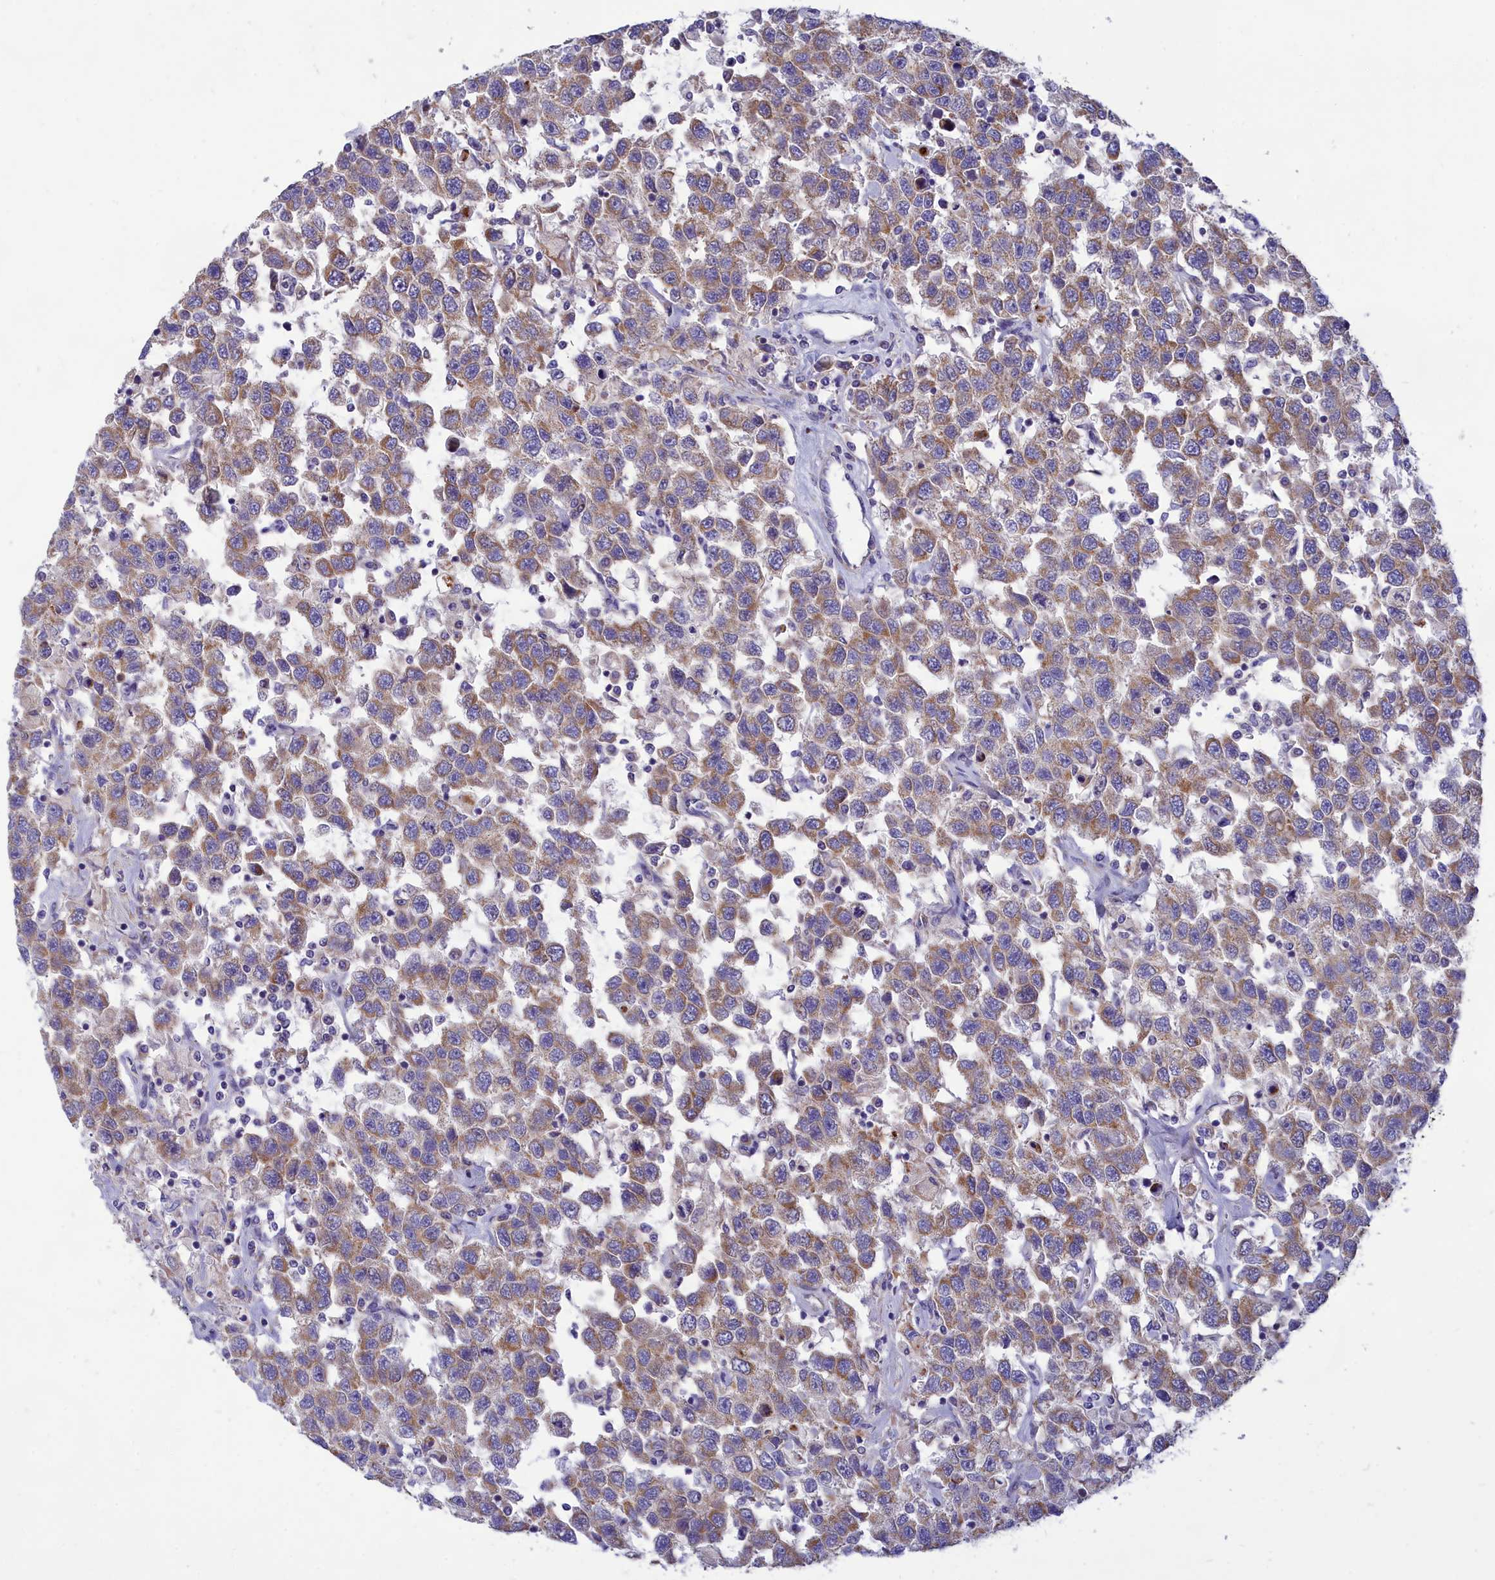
{"staining": {"intensity": "moderate", "quantity": "25%-75%", "location": "cytoplasmic/membranous"}, "tissue": "testis cancer", "cell_type": "Tumor cells", "image_type": "cancer", "snomed": [{"axis": "morphology", "description": "Seminoma, NOS"}, {"axis": "topography", "description": "Testis"}], "caption": "Testis cancer tissue displays moderate cytoplasmic/membranous positivity in approximately 25%-75% of tumor cells, visualized by immunohistochemistry. The staining is performed using DAB brown chromogen to label protein expression. The nuclei are counter-stained blue using hematoxylin.", "gene": "TMEM30B", "patient": {"sex": "male", "age": 41}}